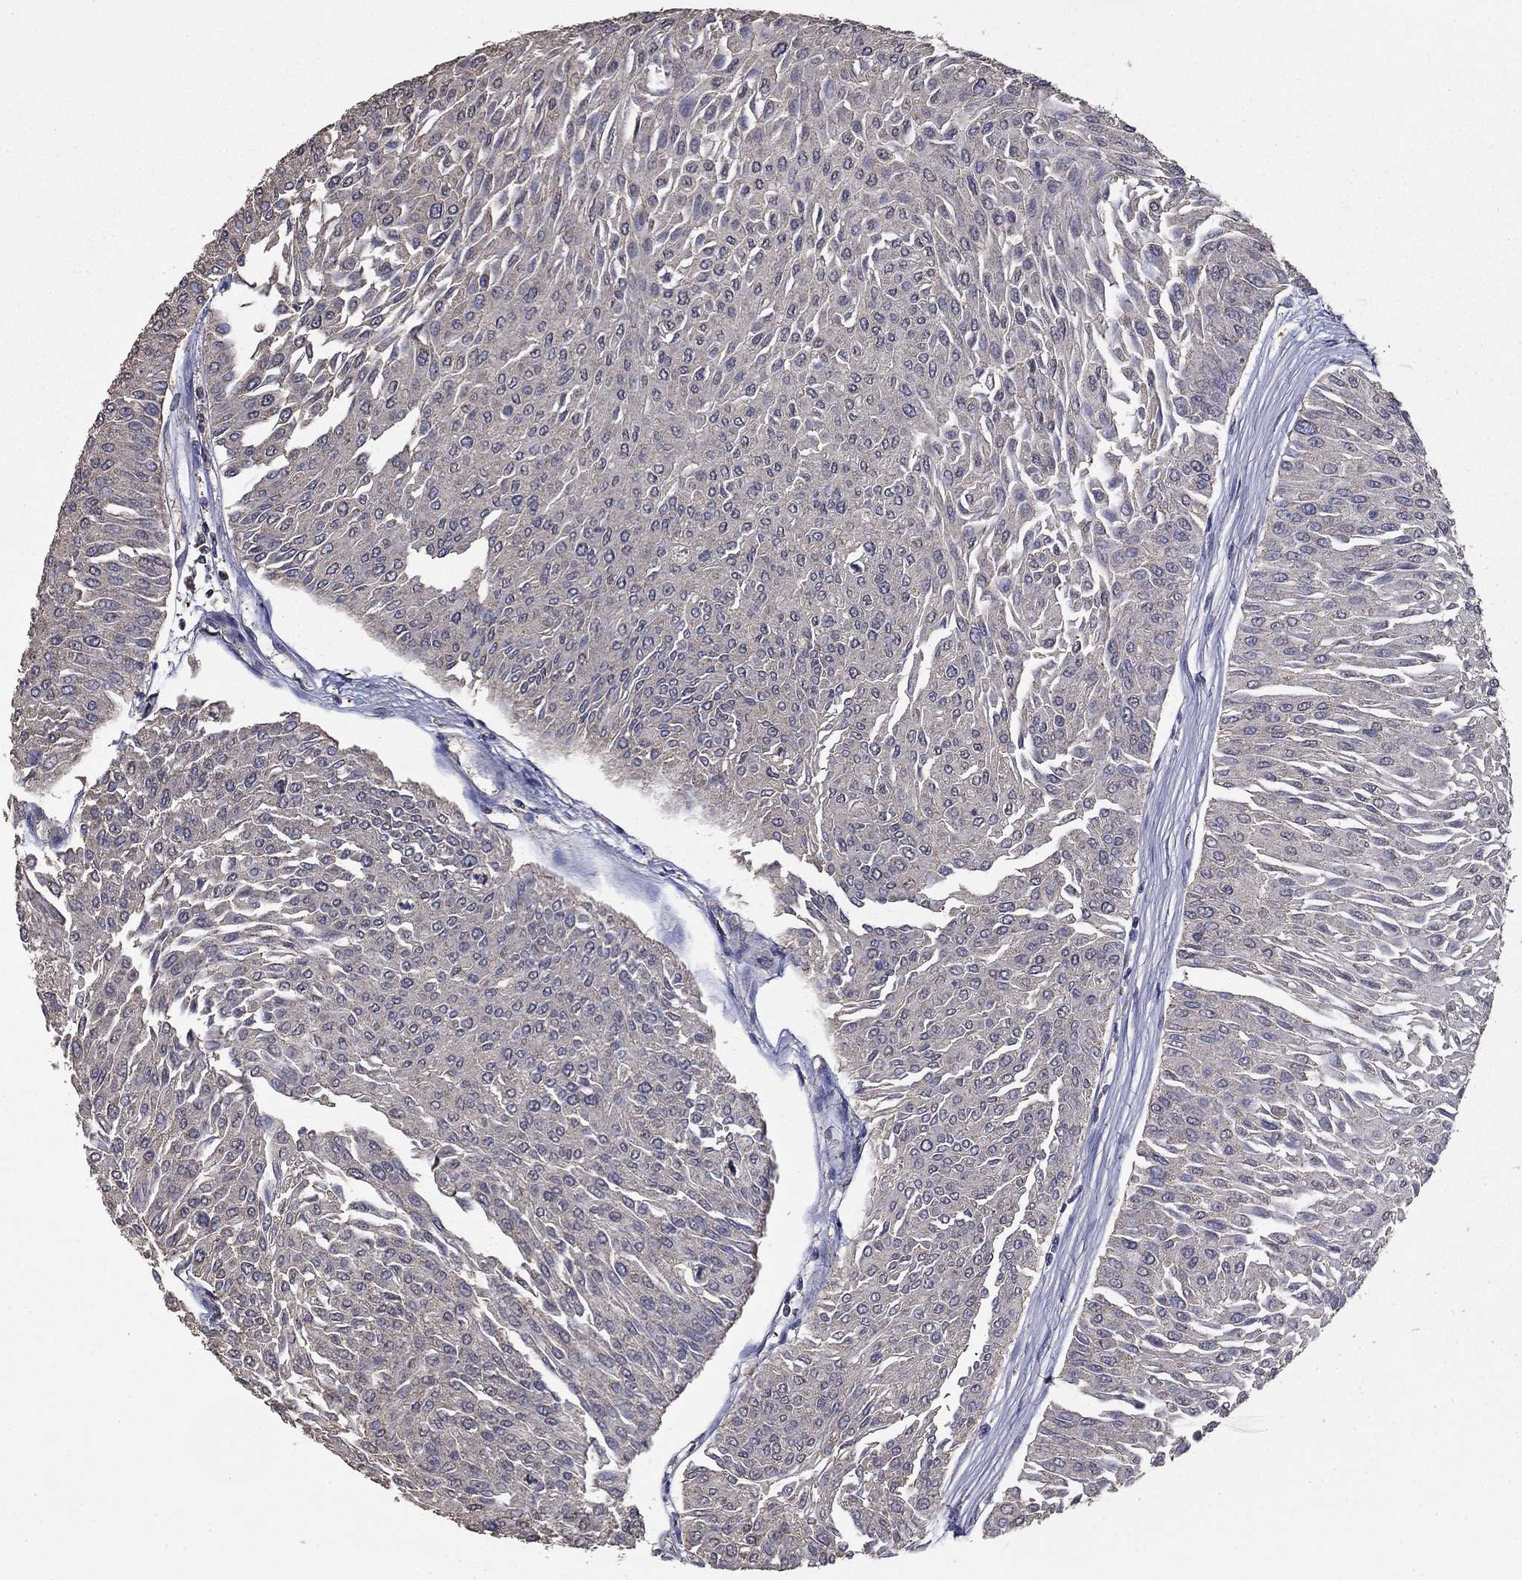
{"staining": {"intensity": "negative", "quantity": "none", "location": "none"}, "tissue": "urothelial cancer", "cell_type": "Tumor cells", "image_type": "cancer", "snomed": [{"axis": "morphology", "description": "Urothelial carcinoma, Low grade"}, {"axis": "topography", "description": "Urinary bladder"}], "caption": "A photomicrograph of human low-grade urothelial carcinoma is negative for staining in tumor cells.", "gene": "MFAP3L", "patient": {"sex": "male", "age": 67}}